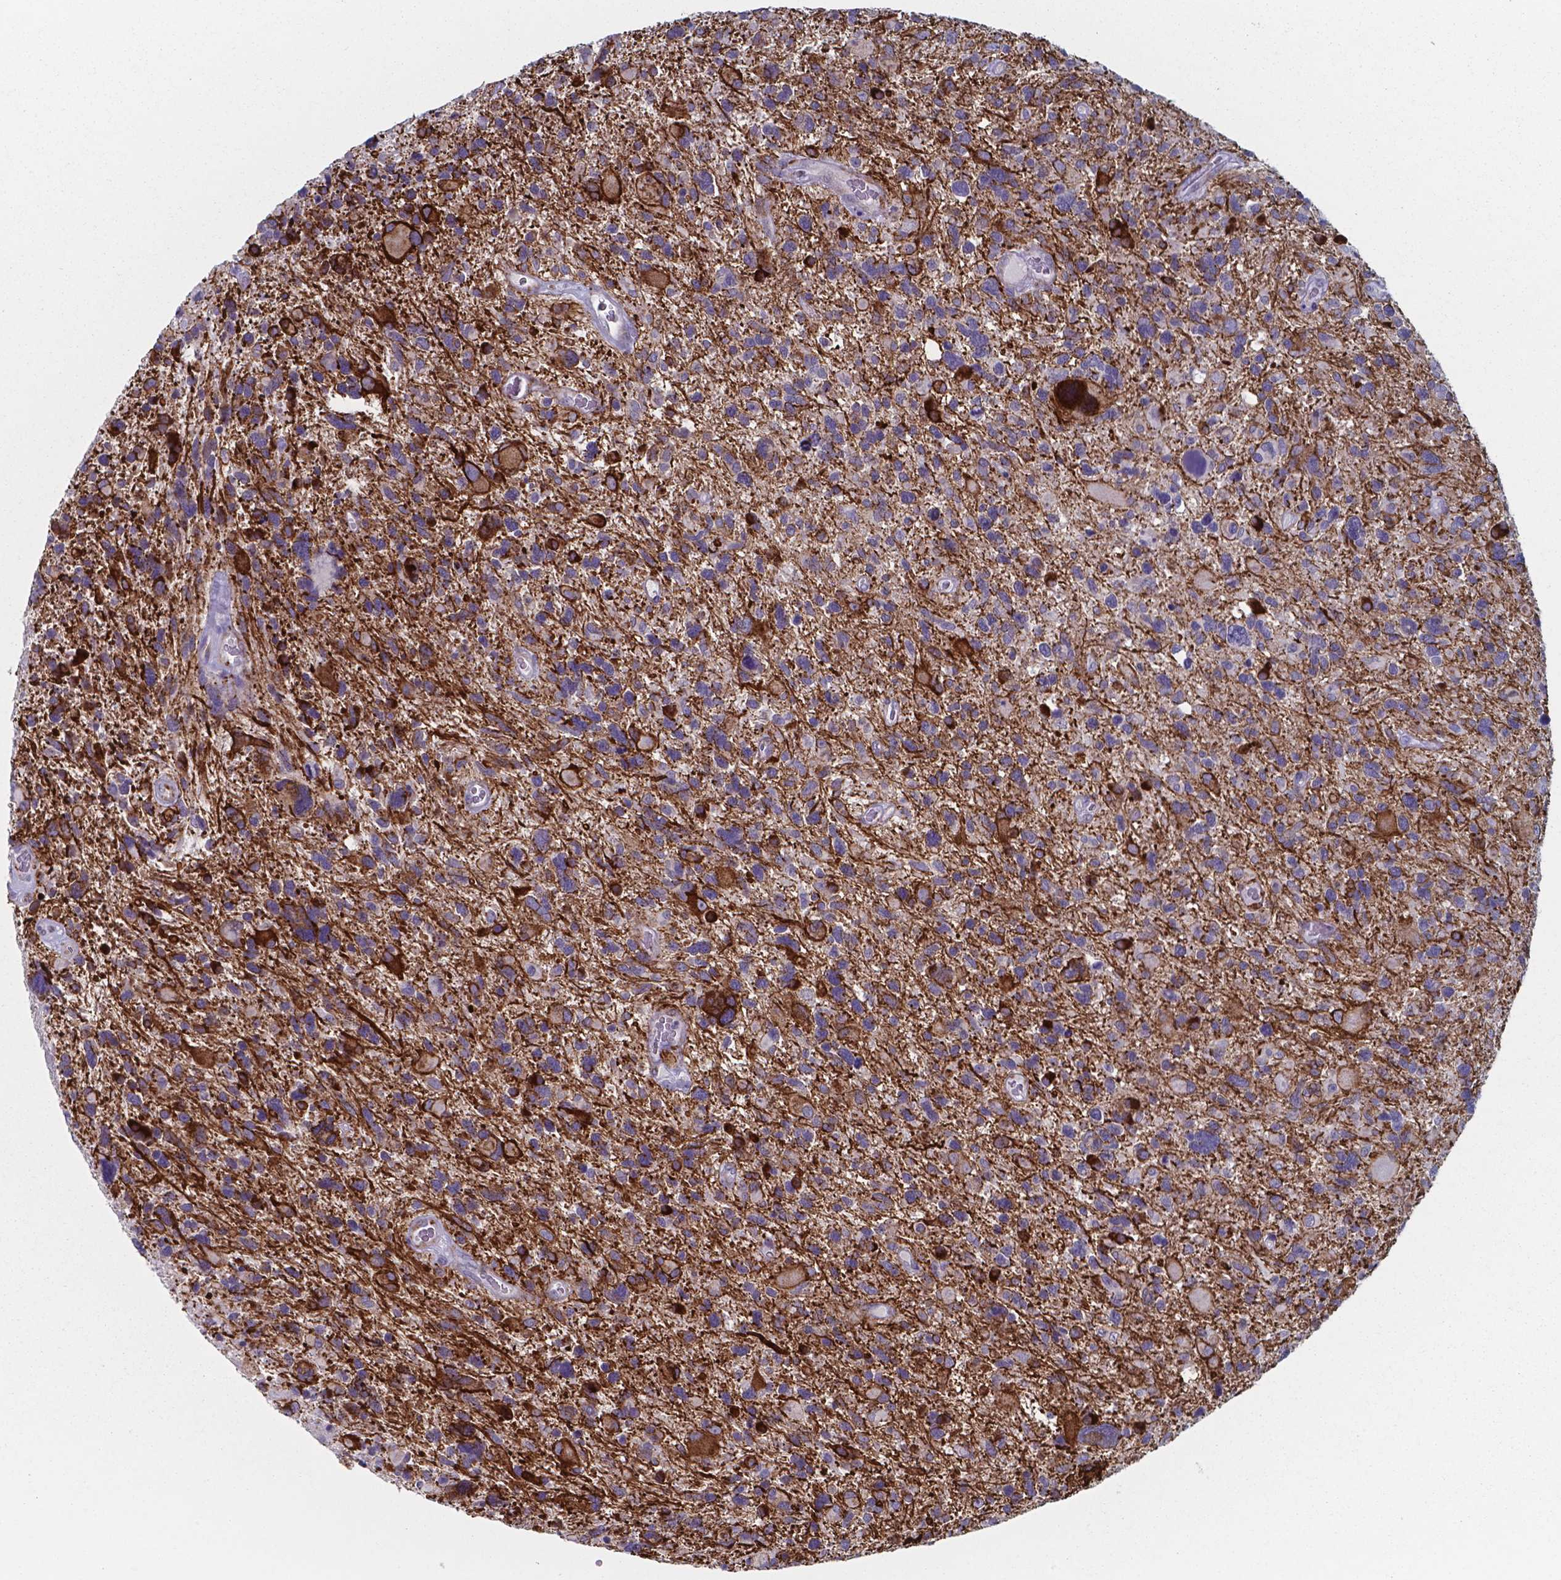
{"staining": {"intensity": "strong", "quantity": "<25%", "location": "cytoplasmic/membranous"}, "tissue": "glioma", "cell_type": "Tumor cells", "image_type": "cancer", "snomed": [{"axis": "morphology", "description": "Glioma, malignant, High grade"}, {"axis": "topography", "description": "Brain"}], "caption": "Strong cytoplasmic/membranous protein expression is present in about <25% of tumor cells in glioma.", "gene": "PLA2R1", "patient": {"sex": "male", "age": 49}}